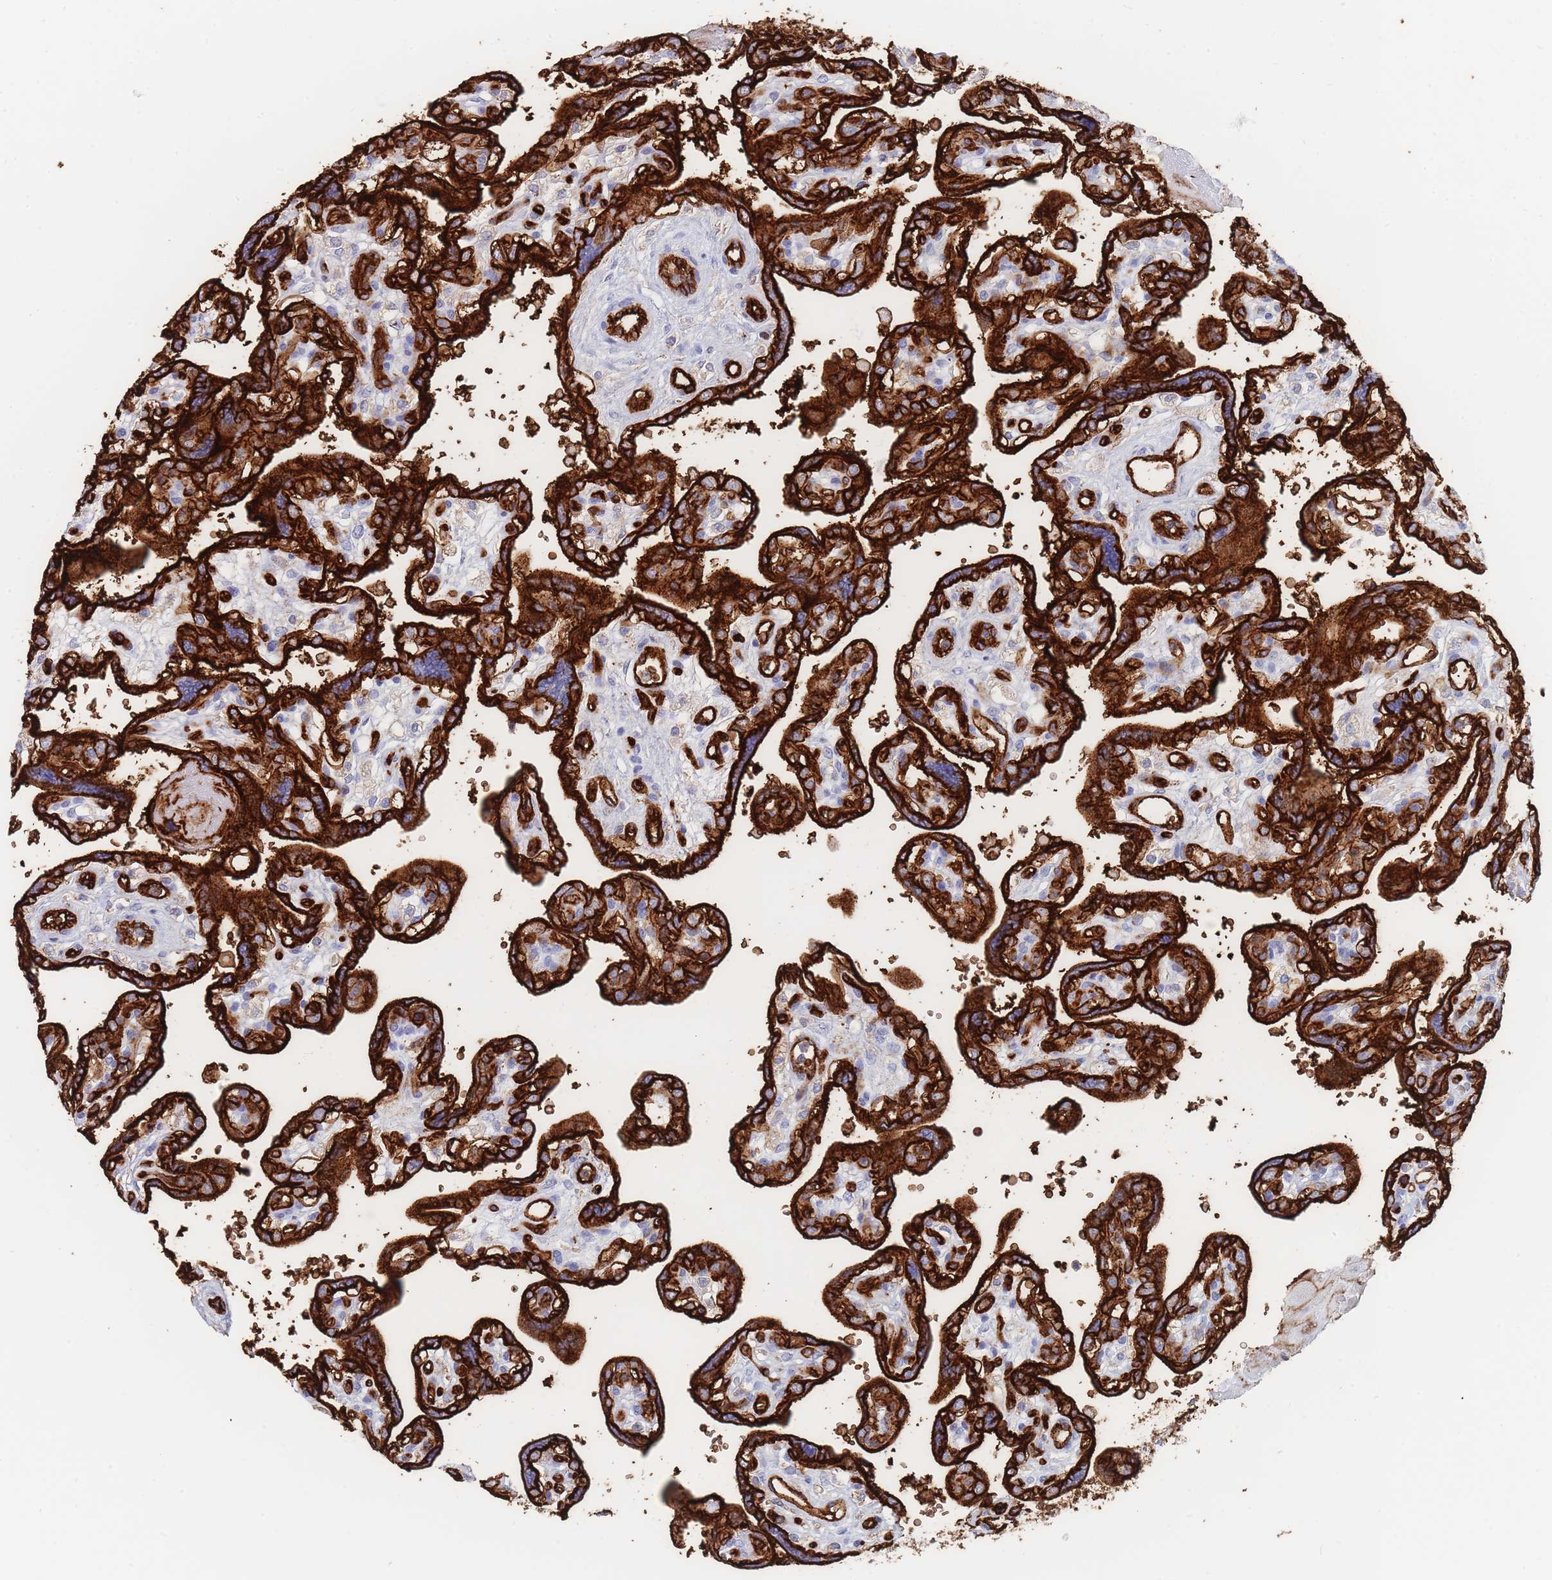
{"staining": {"intensity": "strong", "quantity": ">75%", "location": "cytoplasmic/membranous"}, "tissue": "placenta", "cell_type": "Trophoblastic cells", "image_type": "normal", "snomed": [{"axis": "morphology", "description": "Normal tissue, NOS"}, {"axis": "topography", "description": "Placenta"}], "caption": "Normal placenta displays strong cytoplasmic/membranous staining in about >75% of trophoblastic cells The protein is shown in brown color, while the nuclei are stained blue..", "gene": "SLC2A1", "patient": {"sex": "female", "age": 39}}